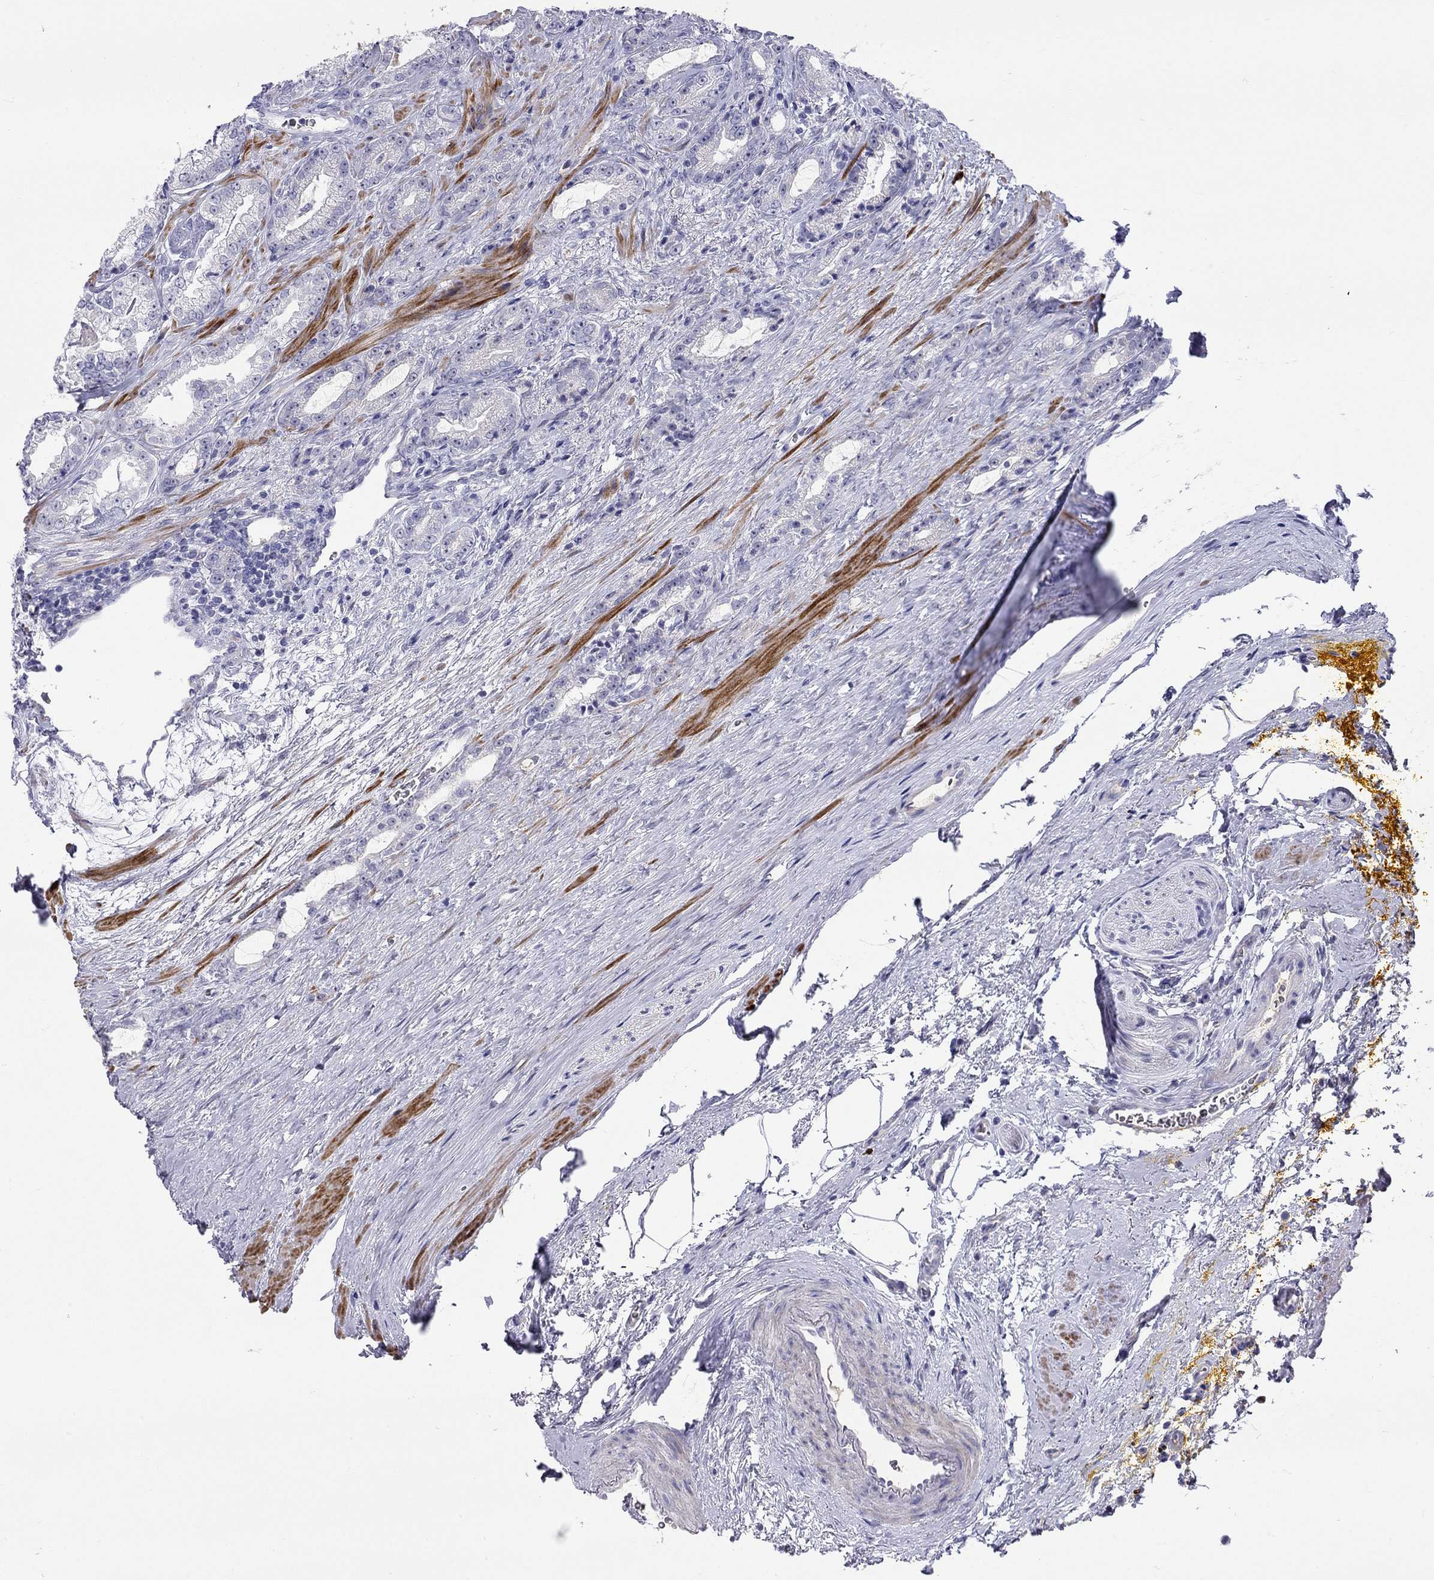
{"staining": {"intensity": "negative", "quantity": "none", "location": "none"}, "tissue": "prostate cancer", "cell_type": "Tumor cells", "image_type": "cancer", "snomed": [{"axis": "morphology", "description": "Adenocarcinoma, NOS"}, {"axis": "topography", "description": "Prostate"}], "caption": "A micrograph of prostate cancer (adenocarcinoma) stained for a protein exhibits no brown staining in tumor cells. The staining is performed using DAB brown chromogen with nuclei counter-stained in using hematoxylin.", "gene": "CMYA5", "patient": {"sex": "male", "age": 67}}